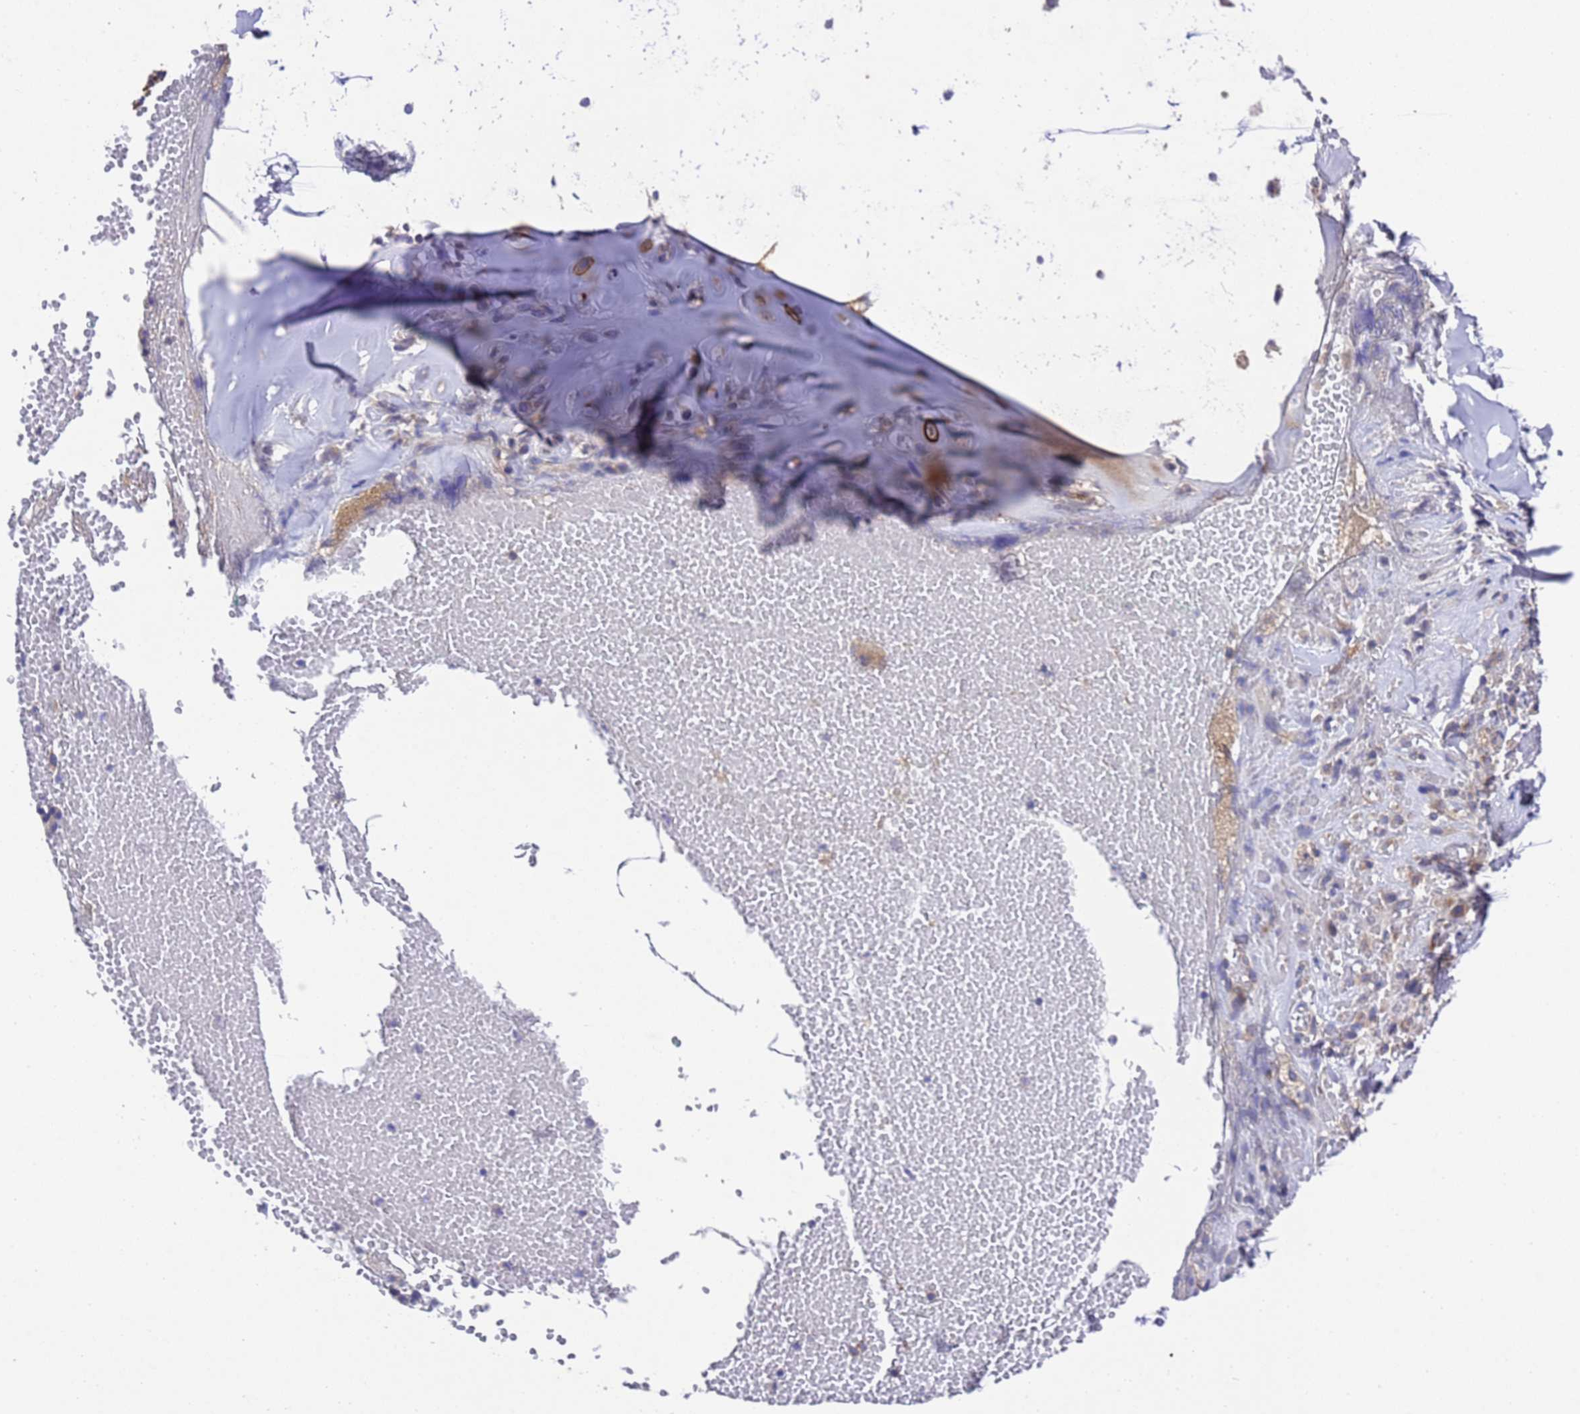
{"staining": {"intensity": "negative", "quantity": "none", "location": "none"}, "tissue": "adipose tissue", "cell_type": "Adipocytes", "image_type": "normal", "snomed": [{"axis": "morphology", "description": "Normal tissue, NOS"}, {"axis": "morphology", "description": "Basal cell carcinoma"}, {"axis": "topography", "description": "Cartilage tissue"}, {"axis": "topography", "description": "Nasopharynx"}, {"axis": "topography", "description": "Oral tissue"}], "caption": "High power microscopy micrograph of an IHC image of normal adipose tissue, revealing no significant expression in adipocytes.", "gene": "DCAF12L1", "patient": {"sex": "female", "age": 77}}